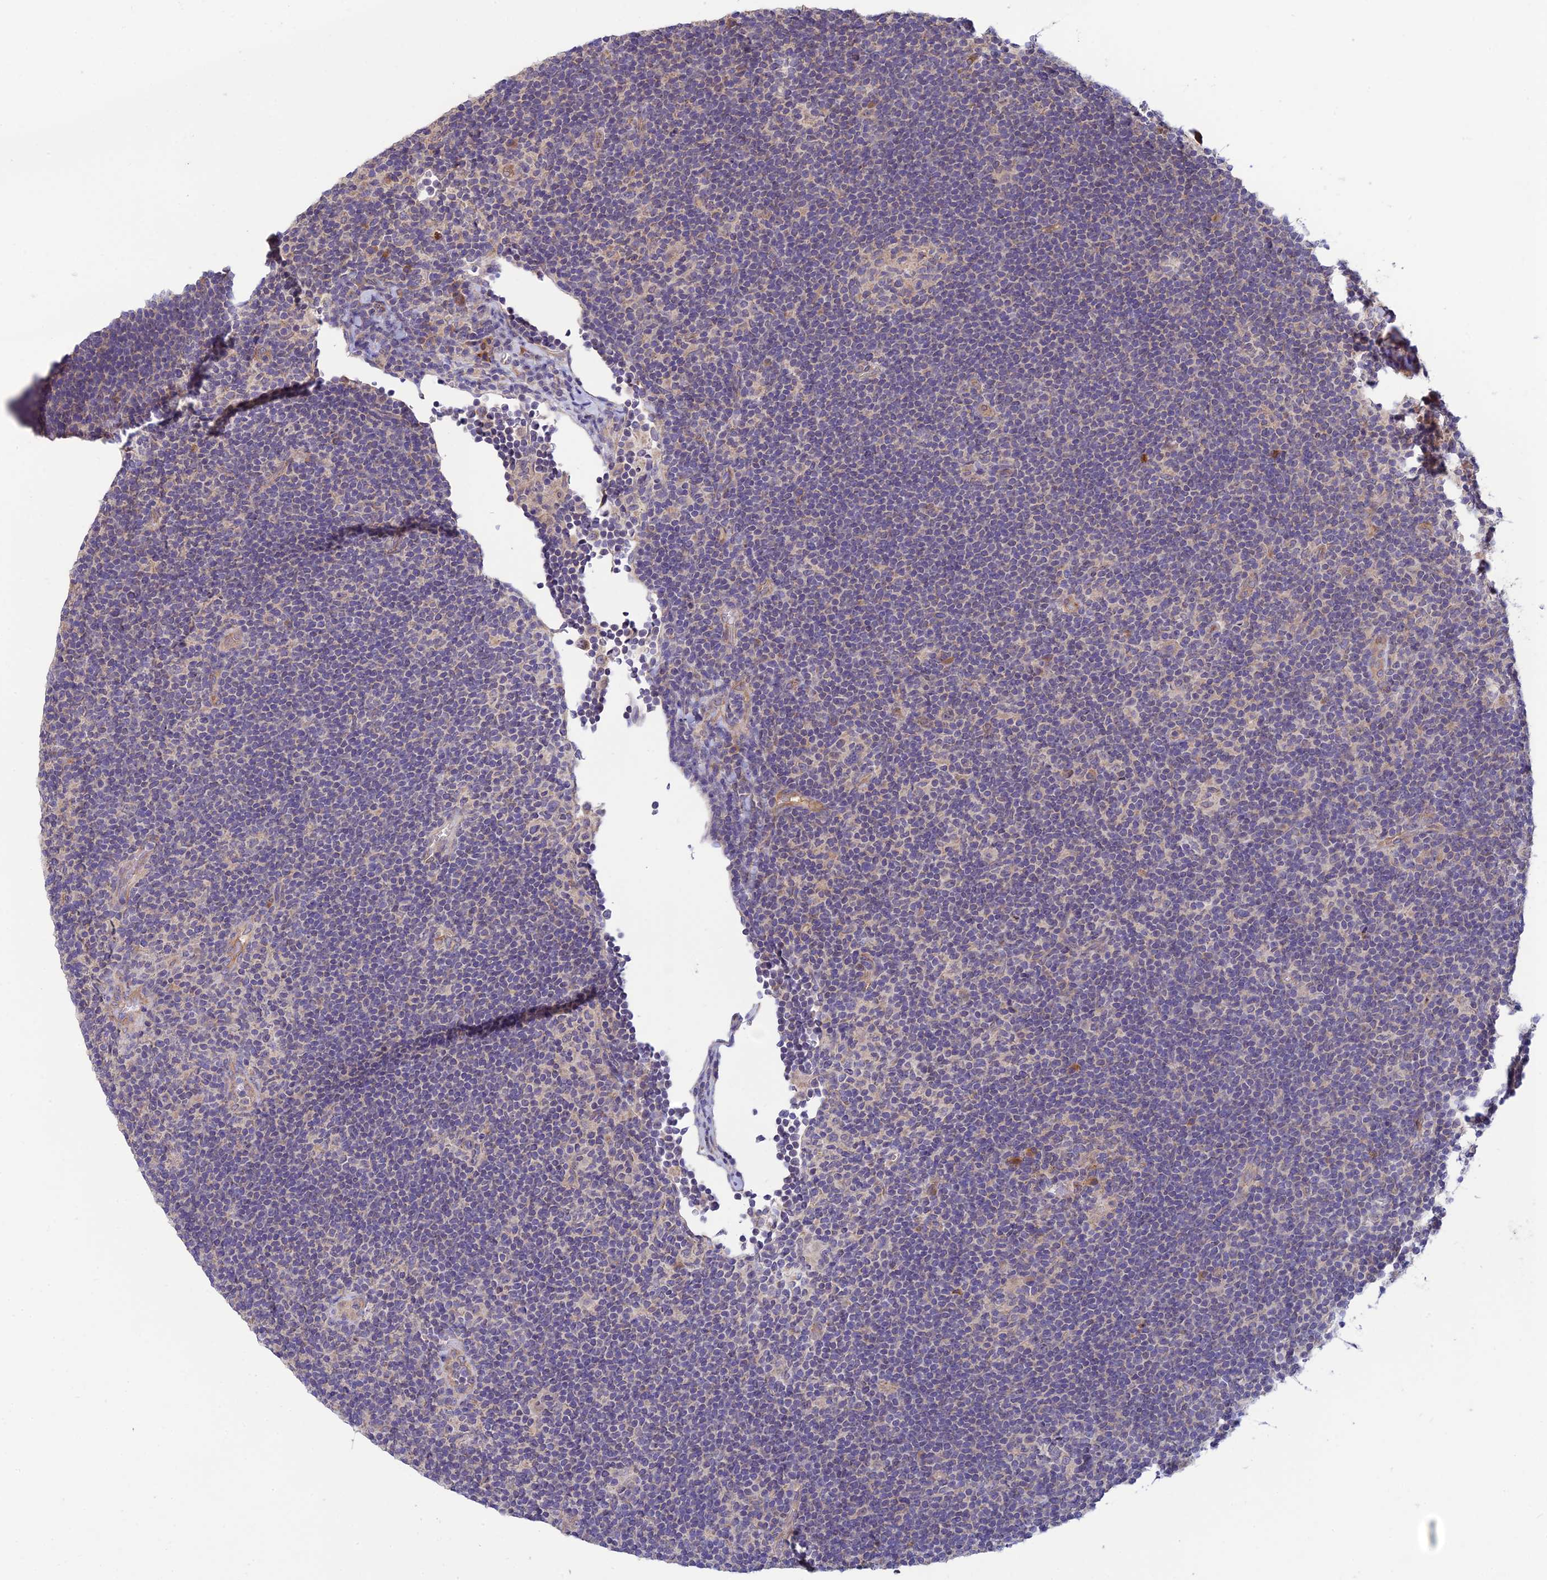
{"staining": {"intensity": "negative", "quantity": "none", "location": "none"}, "tissue": "lymphoma", "cell_type": "Tumor cells", "image_type": "cancer", "snomed": [{"axis": "morphology", "description": "Hodgkin's disease, NOS"}, {"axis": "topography", "description": "Lymph node"}], "caption": "Immunohistochemistry (IHC) histopathology image of lymphoma stained for a protein (brown), which shows no expression in tumor cells.", "gene": "MRNIP", "patient": {"sex": "female", "age": 57}}